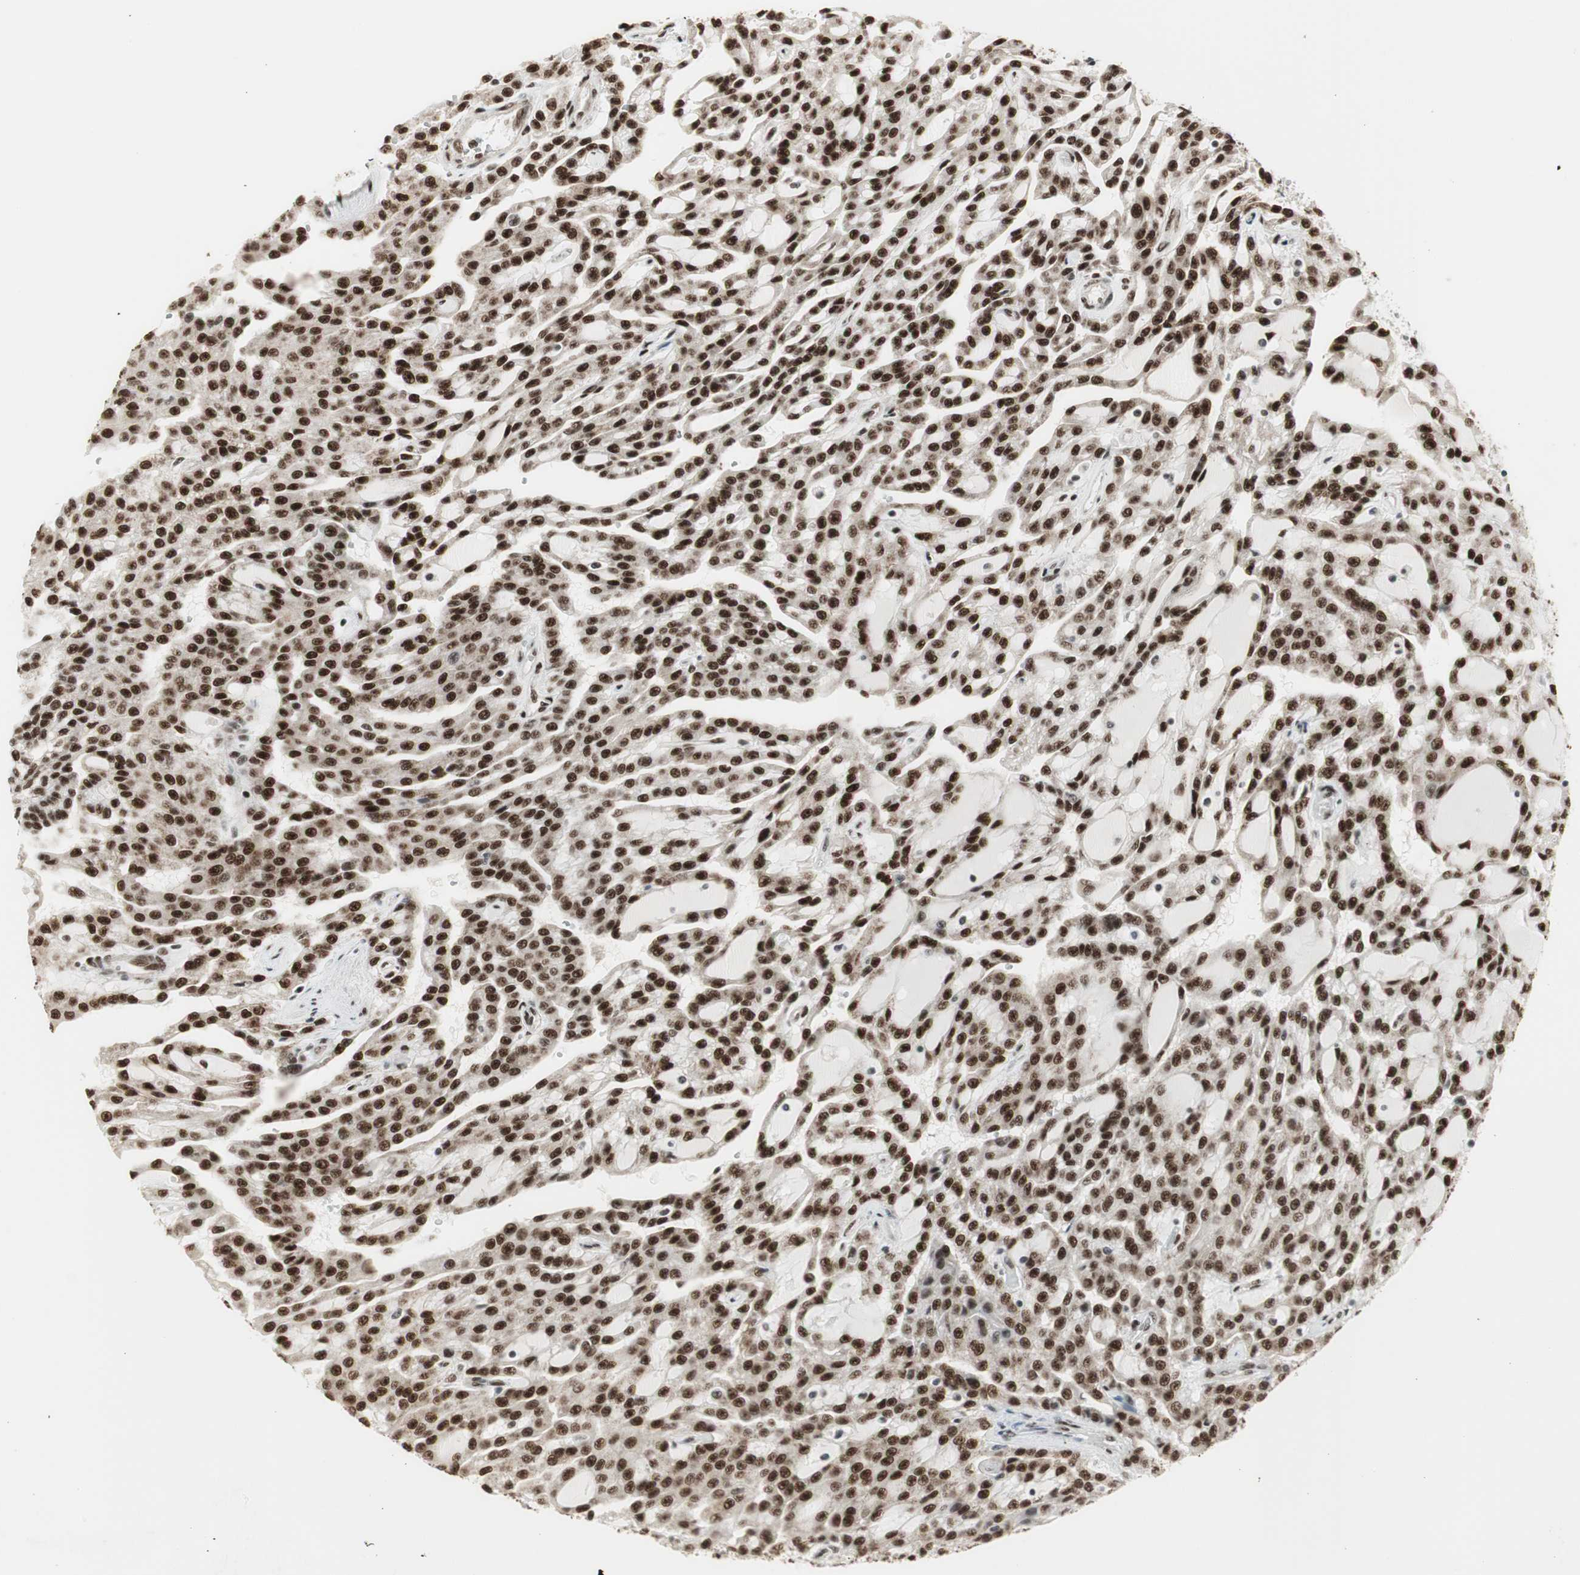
{"staining": {"intensity": "strong", "quantity": ">75%", "location": "nuclear"}, "tissue": "renal cancer", "cell_type": "Tumor cells", "image_type": "cancer", "snomed": [{"axis": "morphology", "description": "Adenocarcinoma, NOS"}, {"axis": "topography", "description": "Kidney"}], "caption": "Renal cancer (adenocarcinoma) tissue exhibits strong nuclear expression in about >75% of tumor cells", "gene": "HEXIM1", "patient": {"sex": "male", "age": 63}}